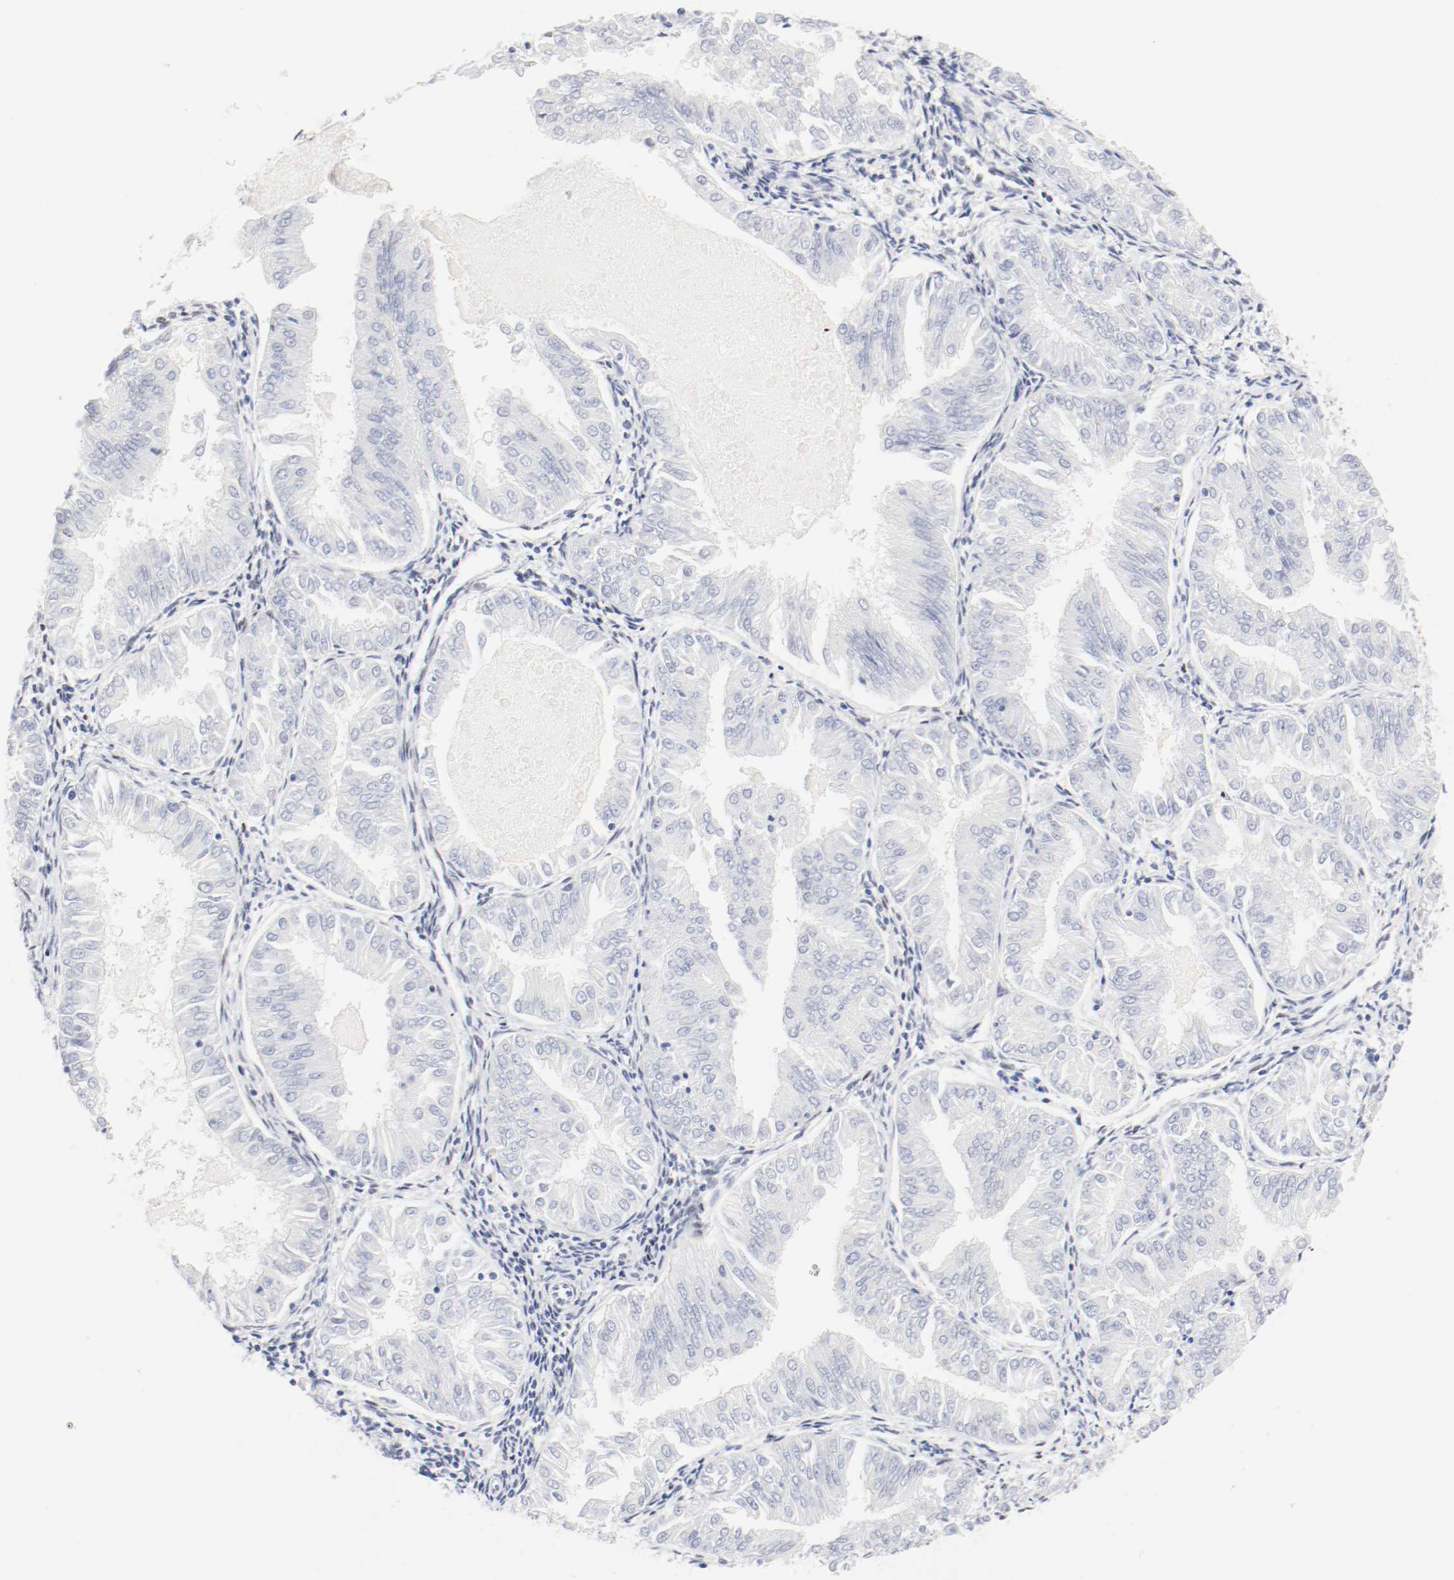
{"staining": {"intensity": "negative", "quantity": "none", "location": "none"}, "tissue": "endometrial cancer", "cell_type": "Tumor cells", "image_type": "cancer", "snomed": [{"axis": "morphology", "description": "Adenocarcinoma, NOS"}, {"axis": "topography", "description": "Endometrium"}], "caption": "Tumor cells are negative for protein expression in human endometrial cancer (adenocarcinoma).", "gene": "CTBP1", "patient": {"sex": "female", "age": 53}}